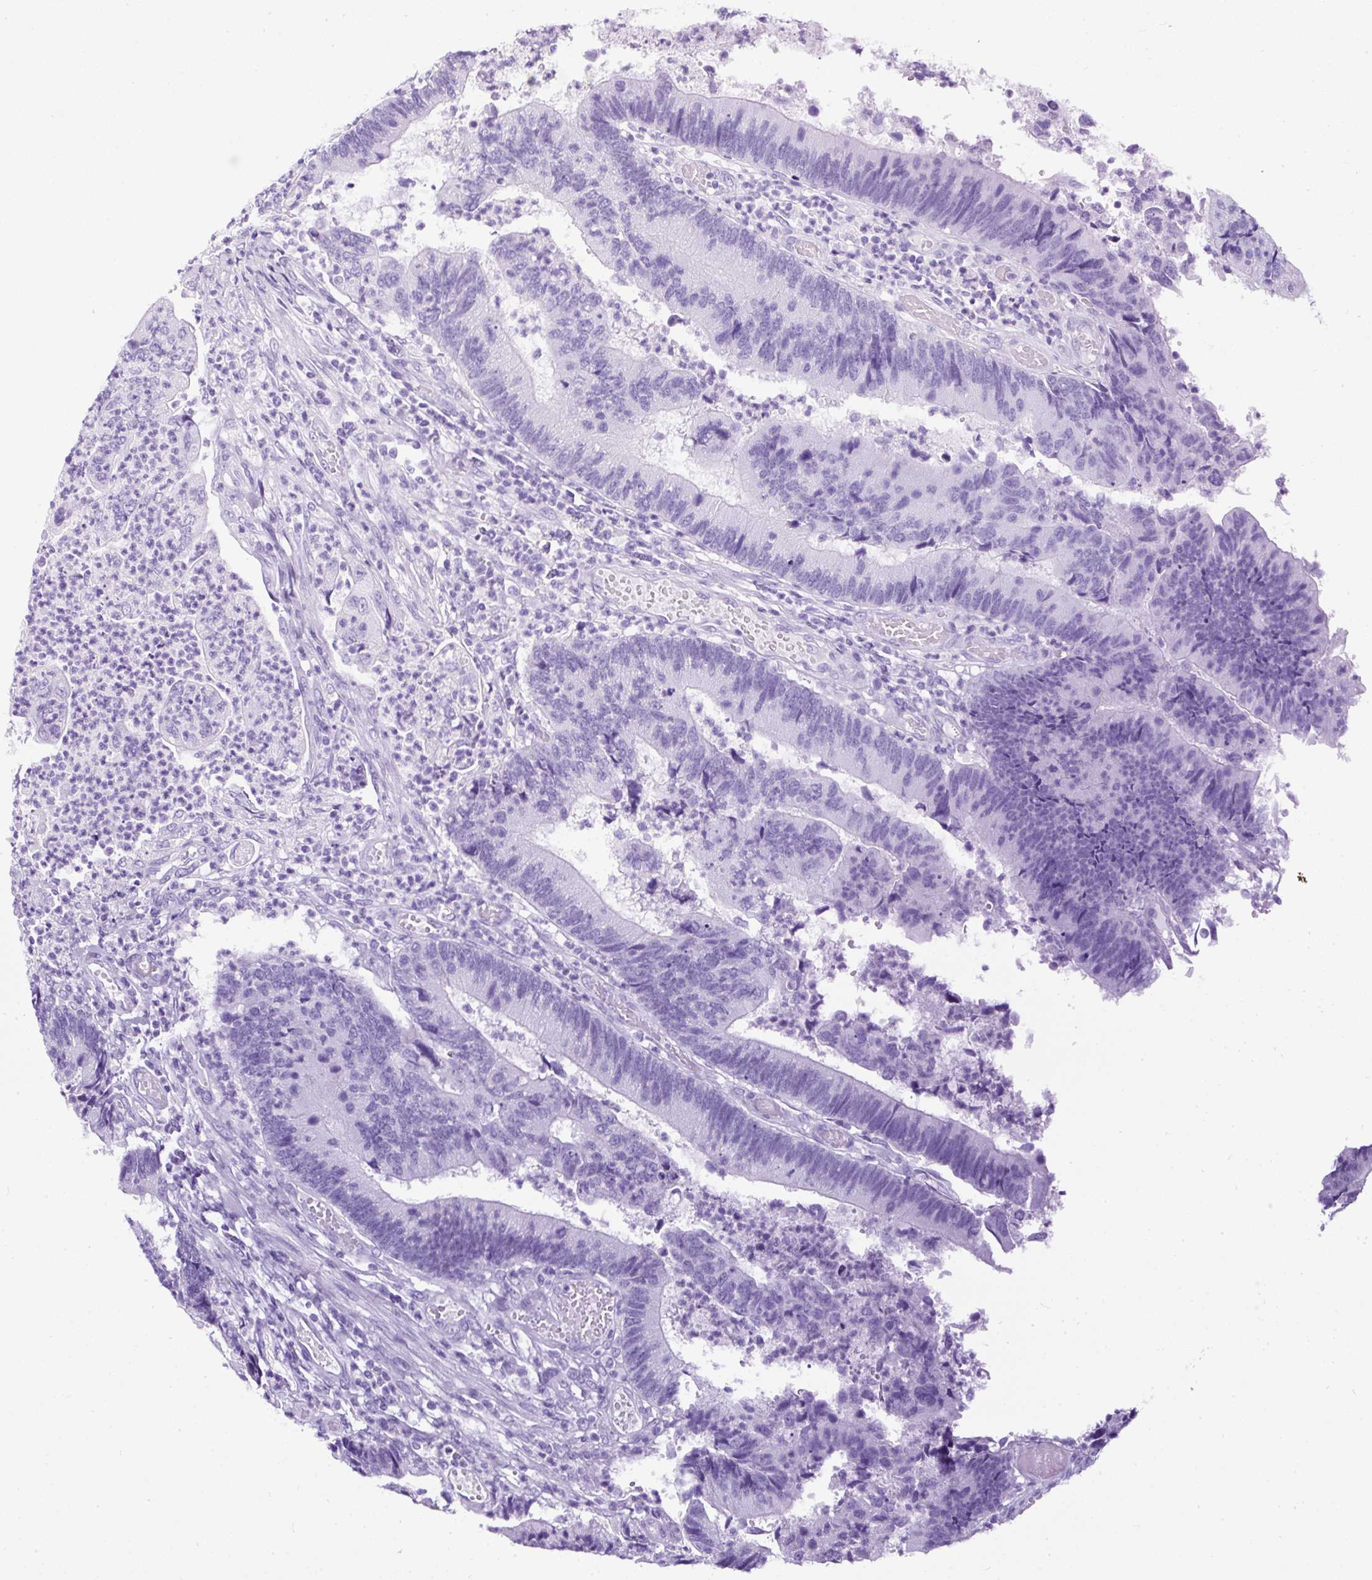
{"staining": {"intensity": "negative", "quantity": "none", "location": "none"}, "tissue": "colorectal cancer", "cell_type": "Tumor cells", "image_type": "cancer", "snomed": [{"axis": "morphology", "description": "Adenocarcinoma, NOS"}, {"axis": "topography", "description": "Colon"}], "caption": "DAB (3,3'-diaminobenzidine) immunohistochemical staining of colorectal cancer displays no significant positivity in tumor cells.", "gene": "NTS", "patient": {"sex": "female", "age": 67}}